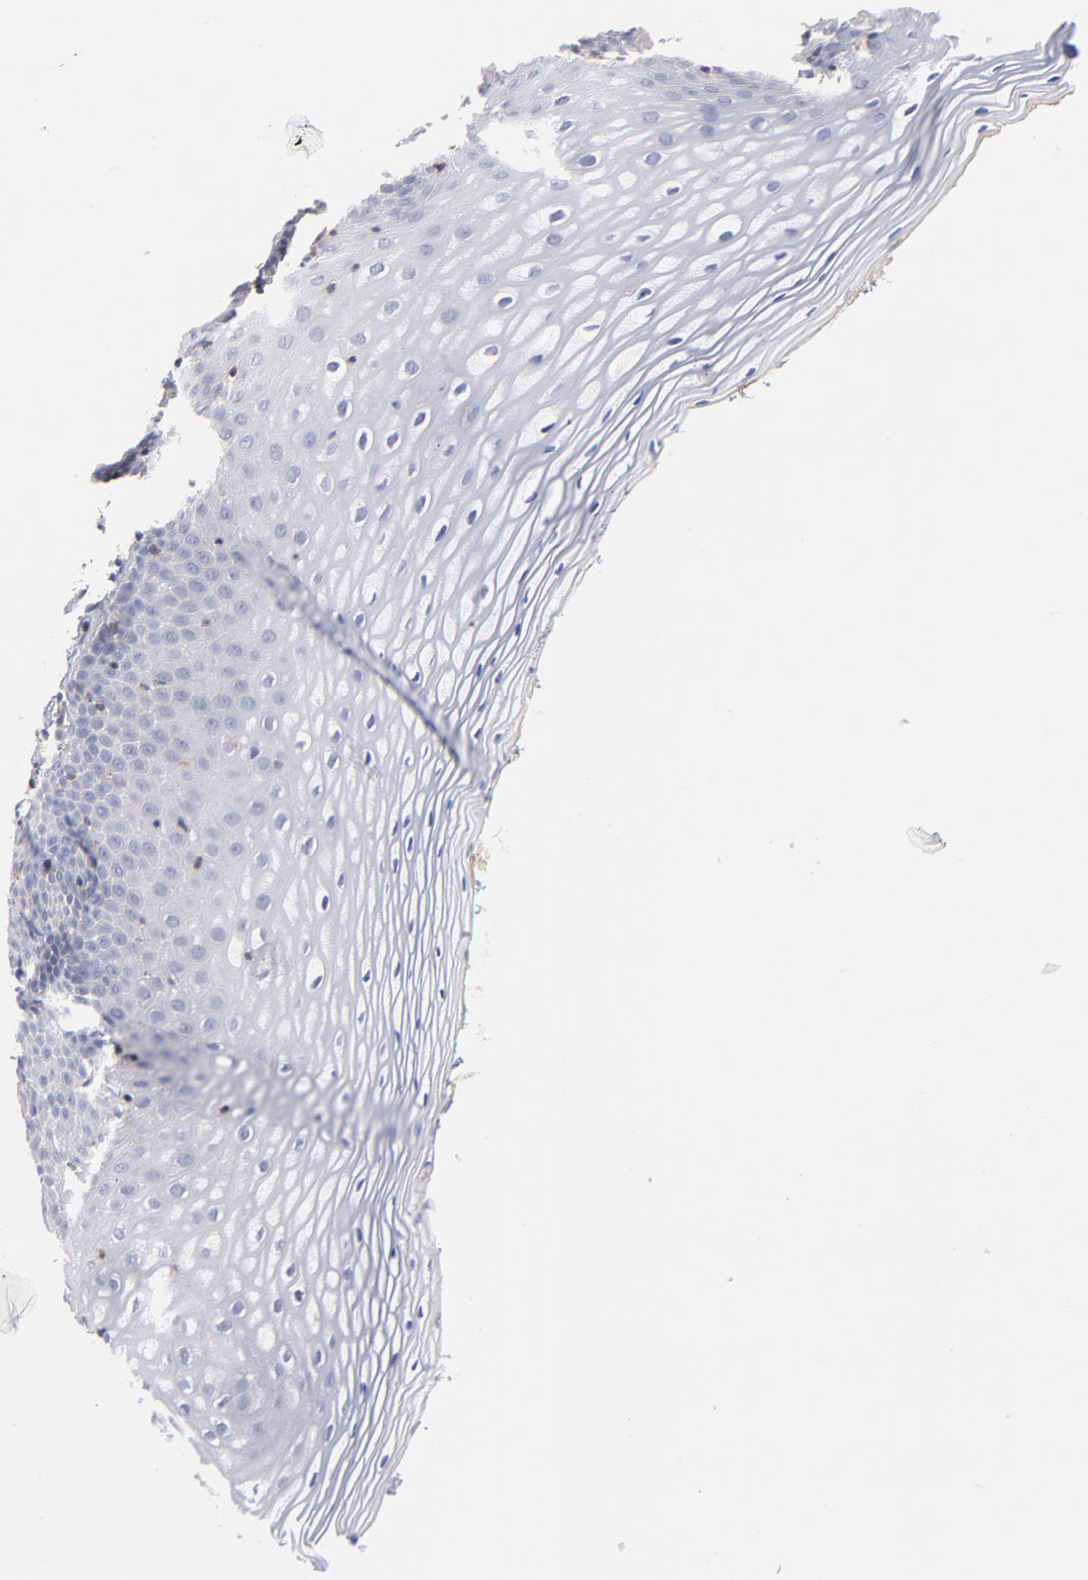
{"staining": {"intensity": "negative", "quantity": "none", "location": "none"}, "tissue": "vagina", "cell_type": "Squamous epithelial cells", "image_type": "normal", "snomed": [{"axis": "morphology", "description": "Normal tissue, NOS"}, {"axis": "topography", "description": "Vagina"}], "caption": "An image of human vagina is negative for staining in squamous epithelial cells. The staining is performed using DAB (3,3'-diaminobenzidine) brown chromogen with nuclei counter-stained in using hematoxylin.", "gene": "KREMEN2", "patient": {"sex": "female", "age": 55}}